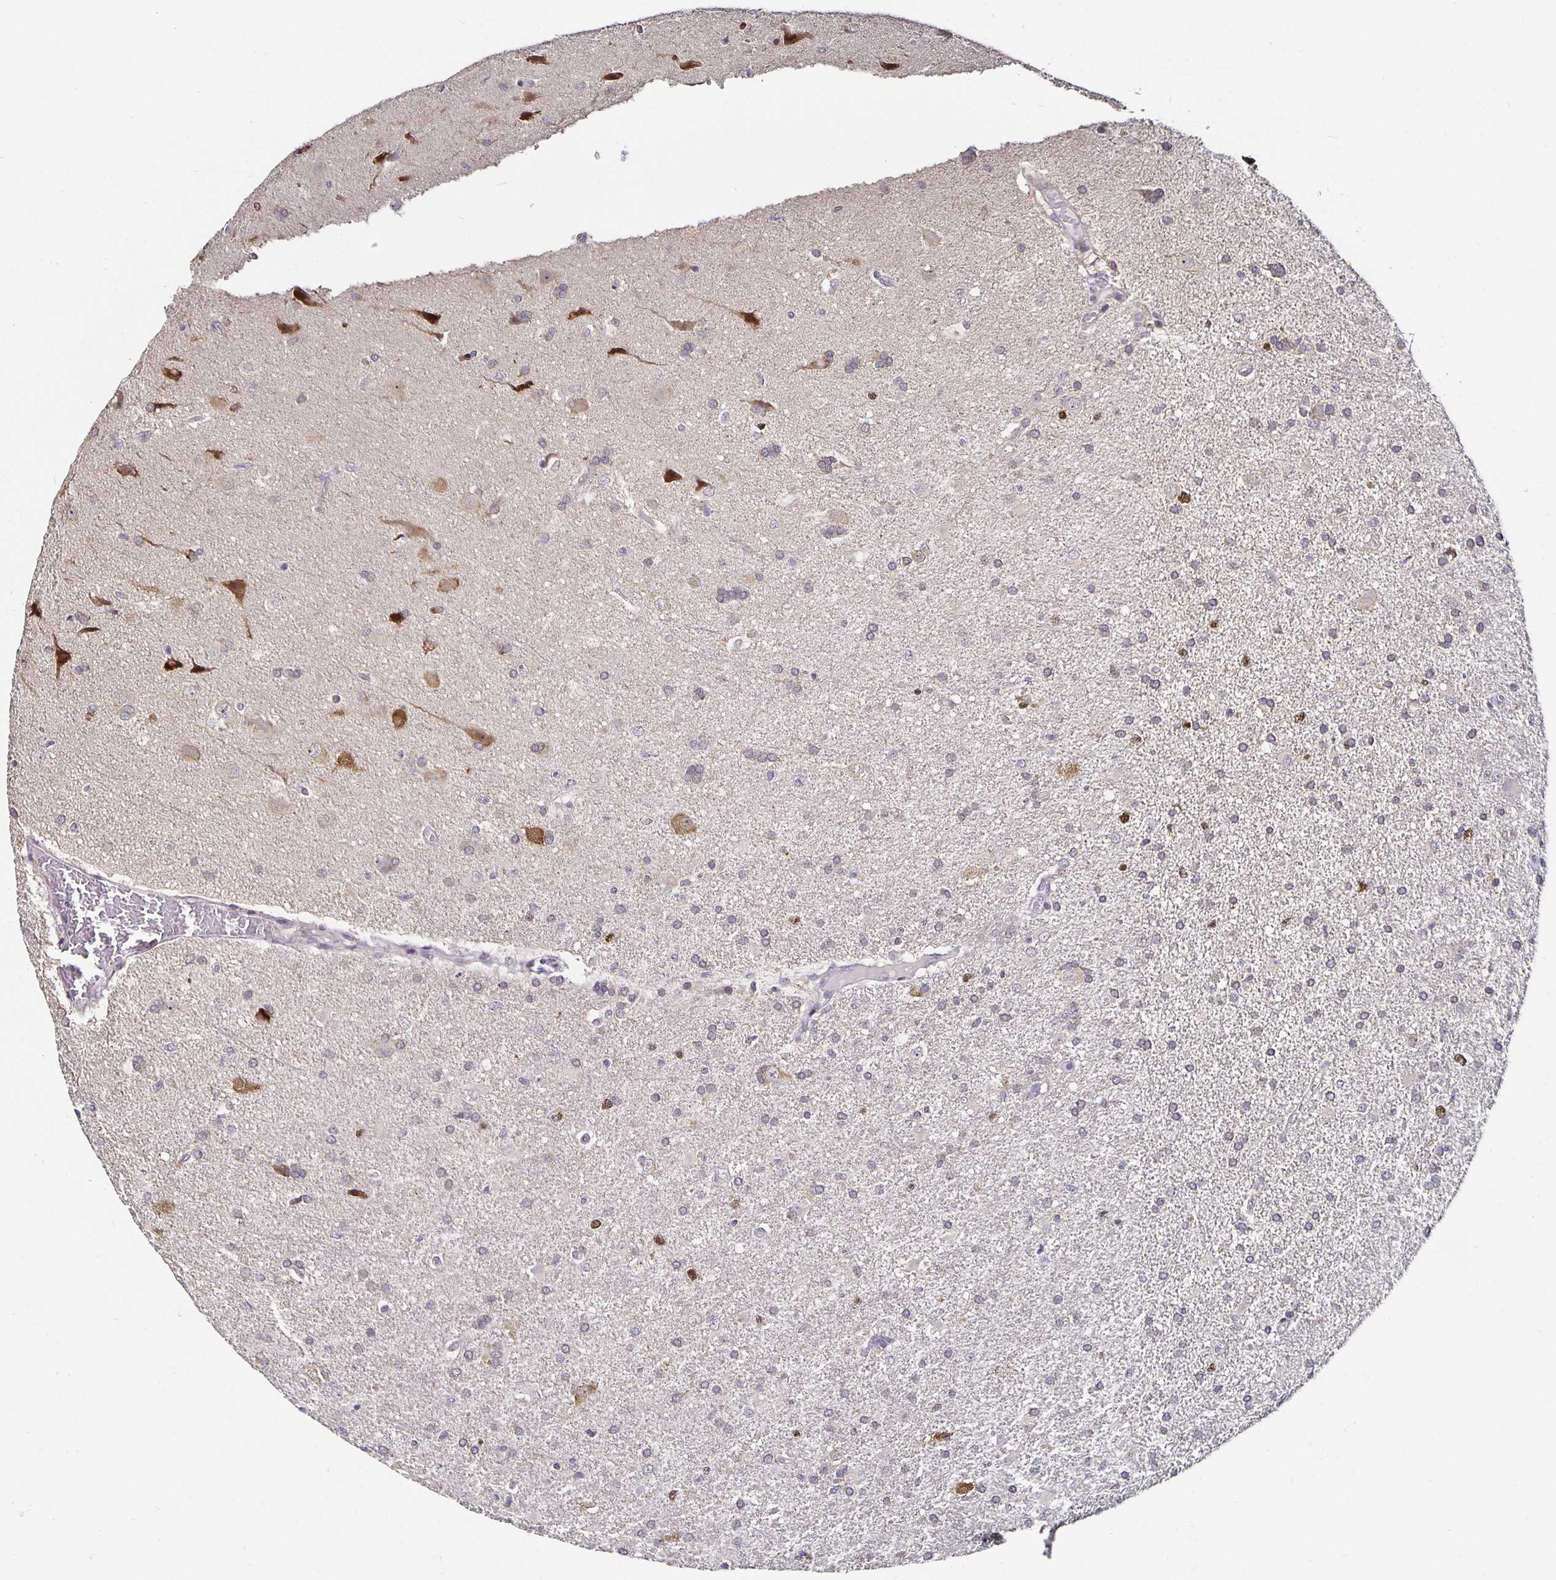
{"staining": {"intensity": "negative", "quantity": "none", "location": "none"}, "tissue": "glioma", "cell_type": "Tumor cells", "image_type": "cancer", "snomed": [{"axis": "morphology", "description": "Glioma, malignant, High grade"}, {"axis": "topography", "description": "Brain"}], "caption": "Tumor cells show no significant positivity in high-grade glioma (malignant).", "gene": "ANLN", "patient": {"sex": "male", "age": 68}}